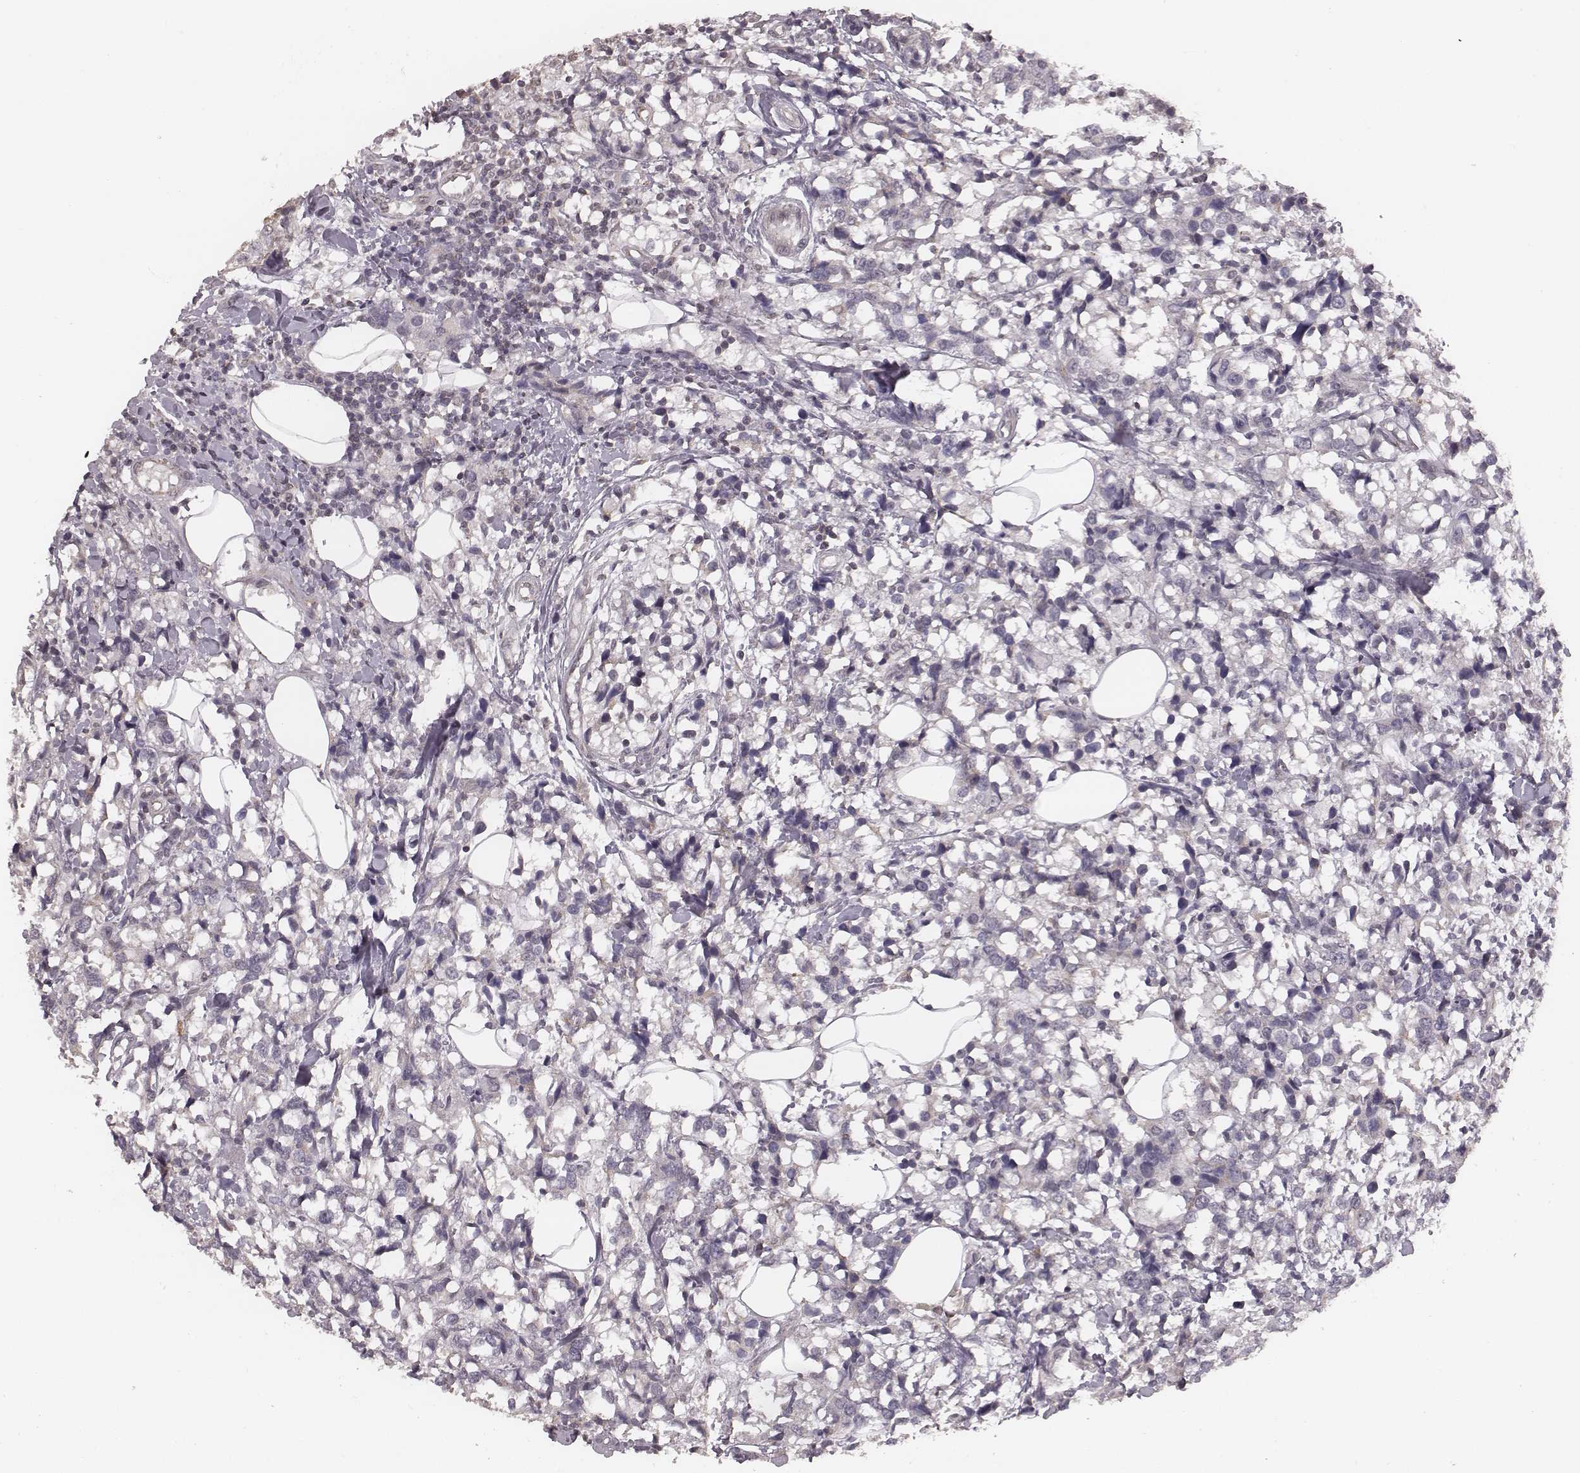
{"staining": {"intensity": "negative", "quantity": "none", "location": "none"}, "tissue": "breast cancer", "cell_type": "Tumor cells", "image_type": "cancer", "snomed": [{"axis": "morphology", "description": "Lobular carcinoma"}, {"axis": "topography", "description": "Breast"}], "caption": "High power microscopy image of an IHC photomicrograph of breast cancer, revealing no significant expression in tumor cells. The staining is performed using DAB (3,3'-diaminobenzidine) brown chromogen with nuclei counter-stained in using hematoxylin.", "gene": "SLC7A4", "patient": {"sex": "female", "age": 59}}